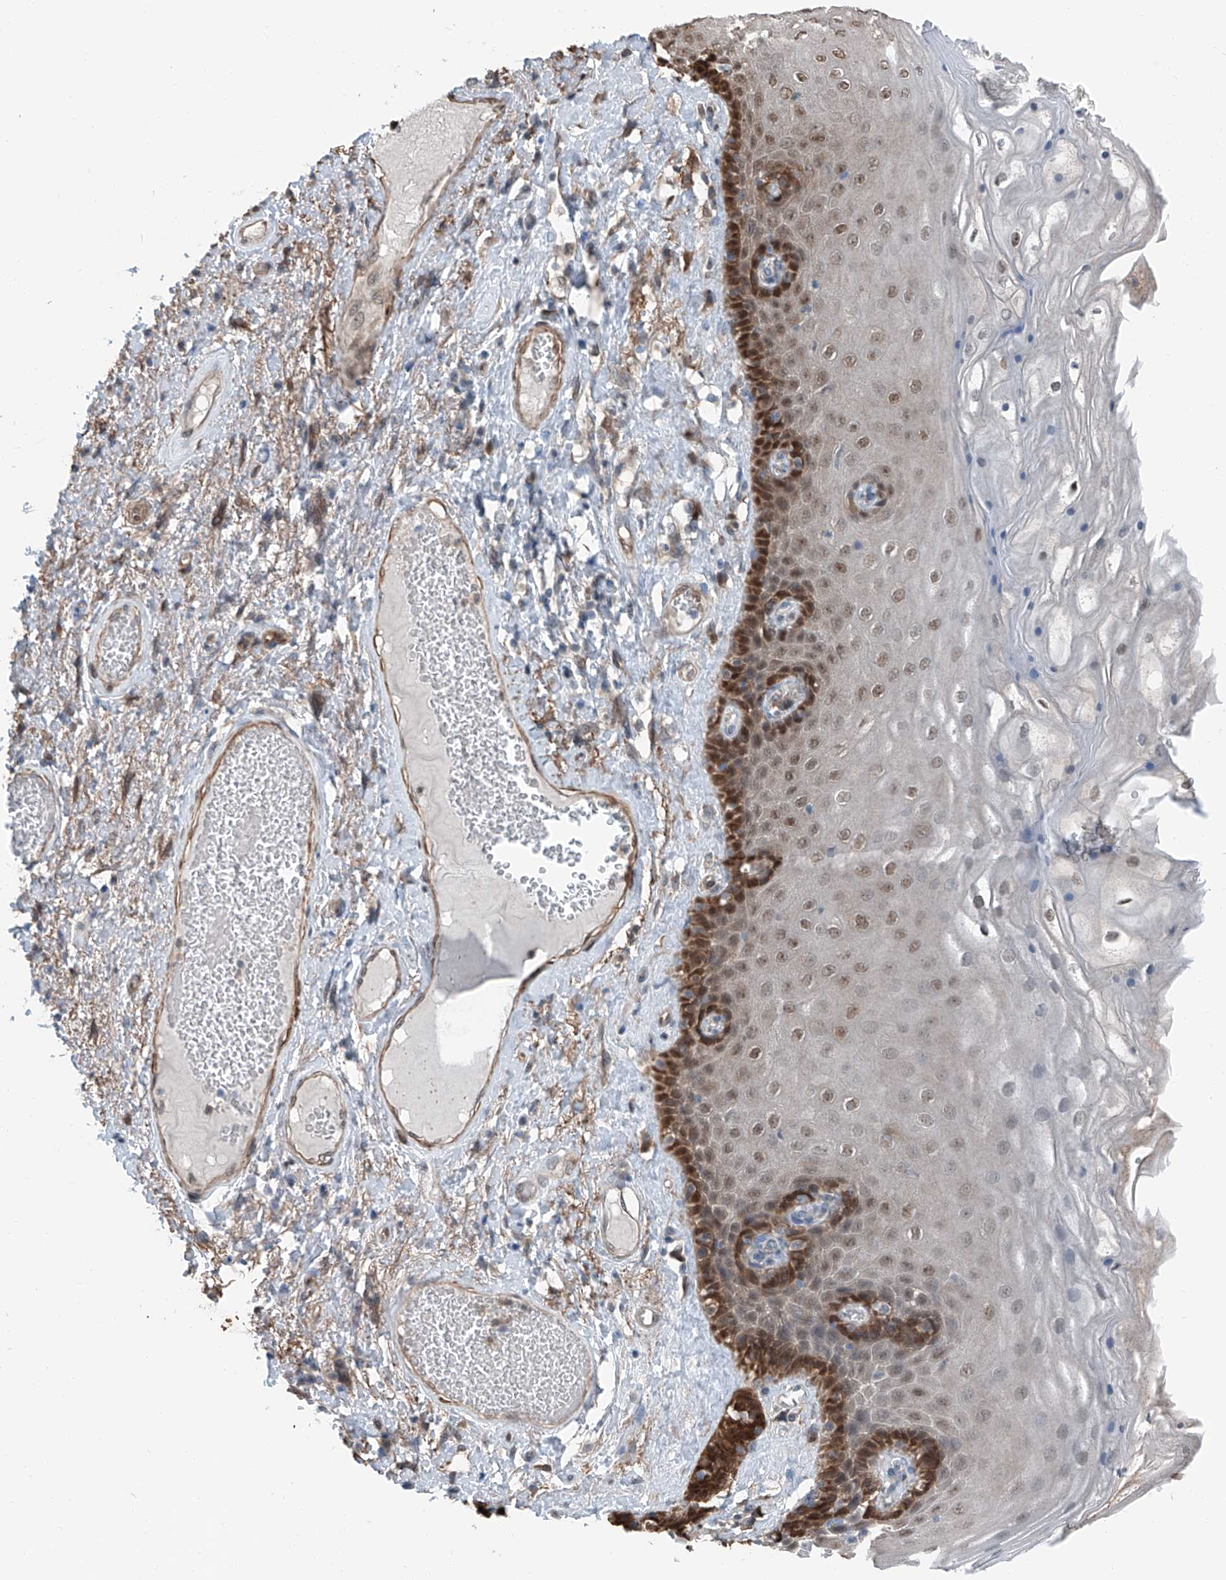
{"staining": {"intensity": "strong", "quantity": "25%-75%", "location": "cytoplasmic/membranous,nuclear"}, "tissue": "skin", "cell_type": "Epidermal cells", "image_type": "normal", "snomed": [{"axis": "morphology", "description": "Normal tissue, NOS"}, {"axis": "topography", "description": "Anal"}], "caption": "A micrograph of human skin stained for a protein shows strong cytoplasmic/membranous,nuclear brown staining in epidermal cells. (brown staining indicates protein expression, while blue staining denotes nuclei).", "gene": "HSPA6", "patient": {"sex": "male", "age": 69}}